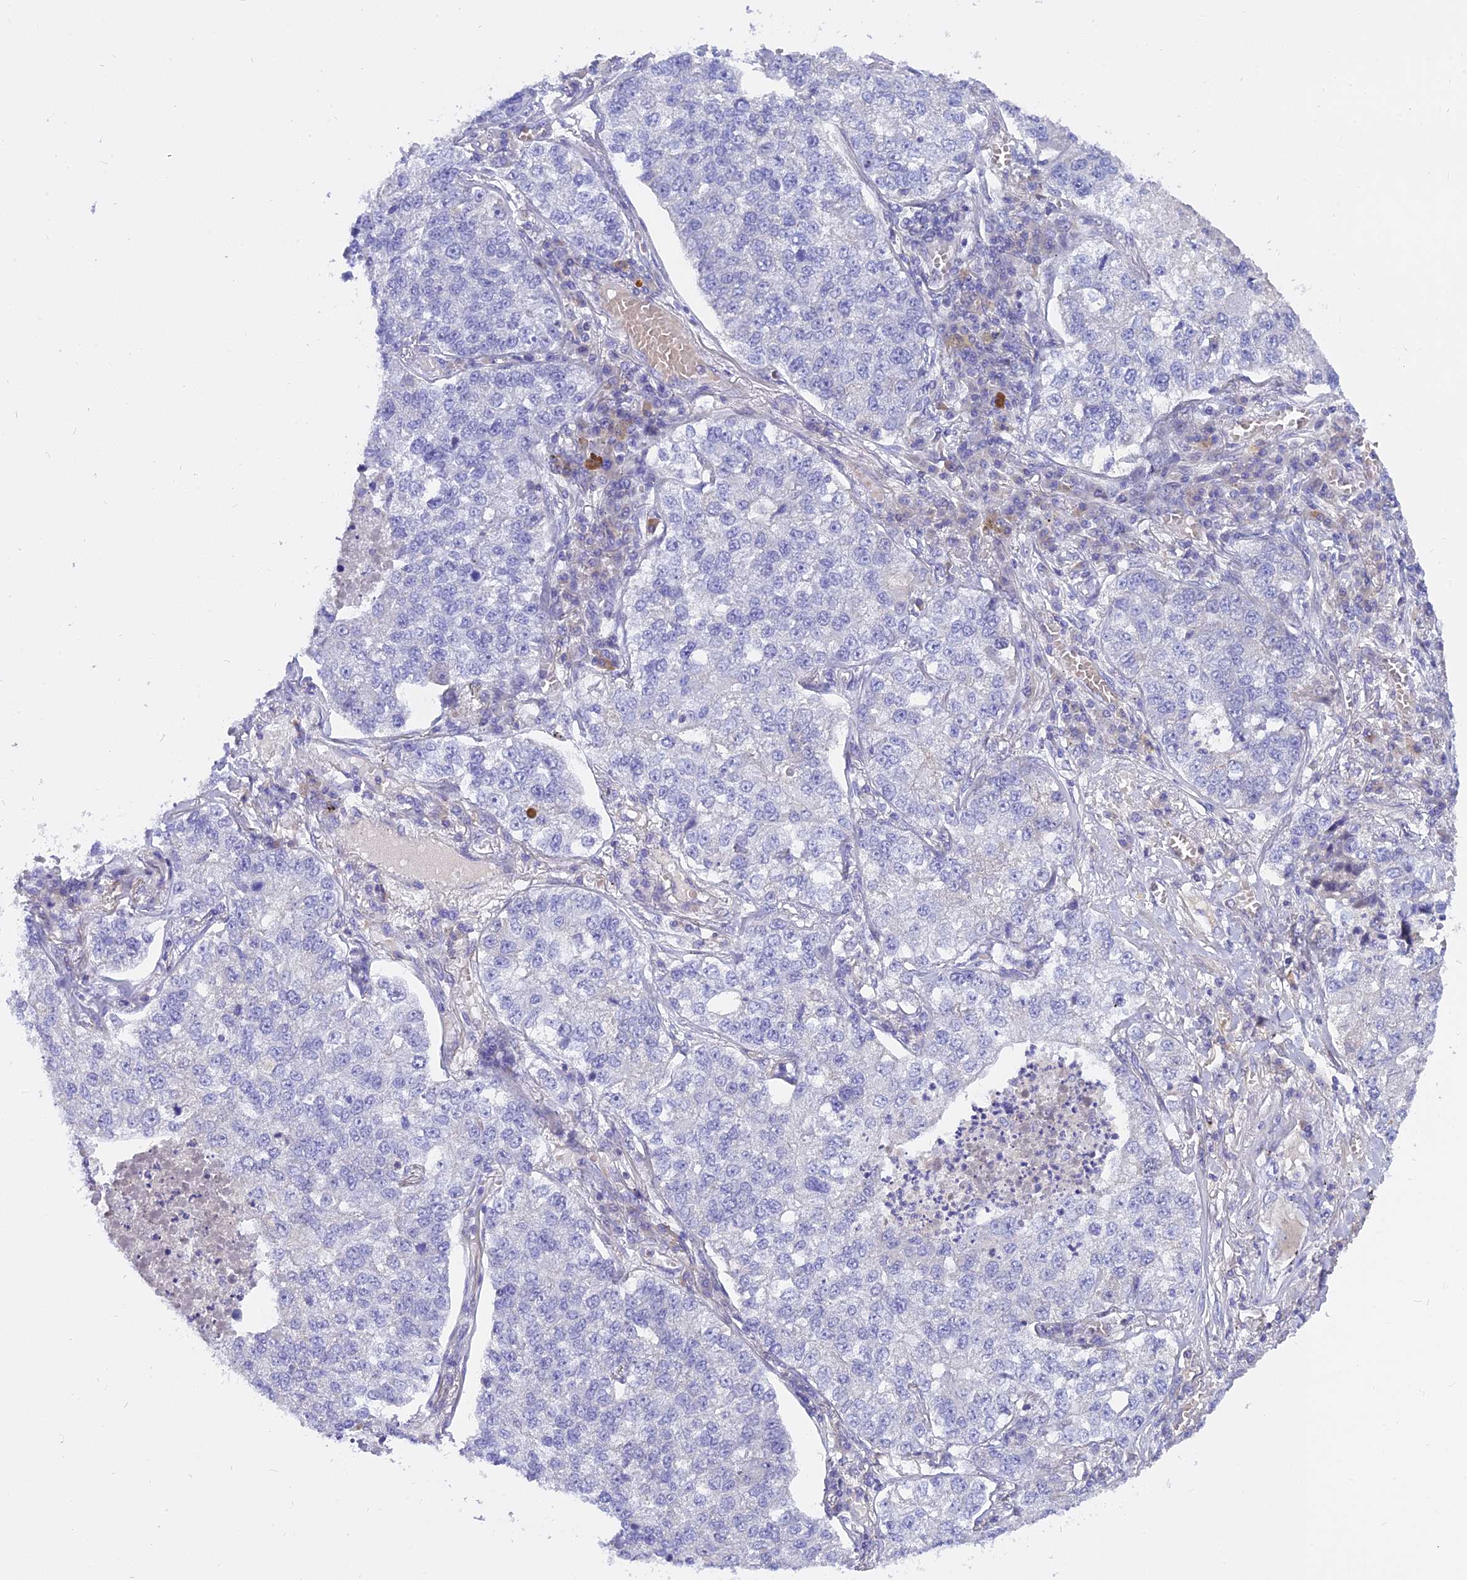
{"staining": {"intensity": "negative", "quantity": "none", "location": "none"}, "tissue": "lung cancer", "cell_type": "Tumor cells", "image_type": "cancer", "snomed": [{"axis": "morphology", "description": "Adenocarcinoma, NOS"}, {"axis": "topography", "description": "Lung"}], "caption": "Immunohistochemistry micrograph of lung cancer stained for a protein (brown), which exhibits no expression in tumor cells.", "gene": "MBD3L1", "patient": {"sex": "male", "age": 49}}